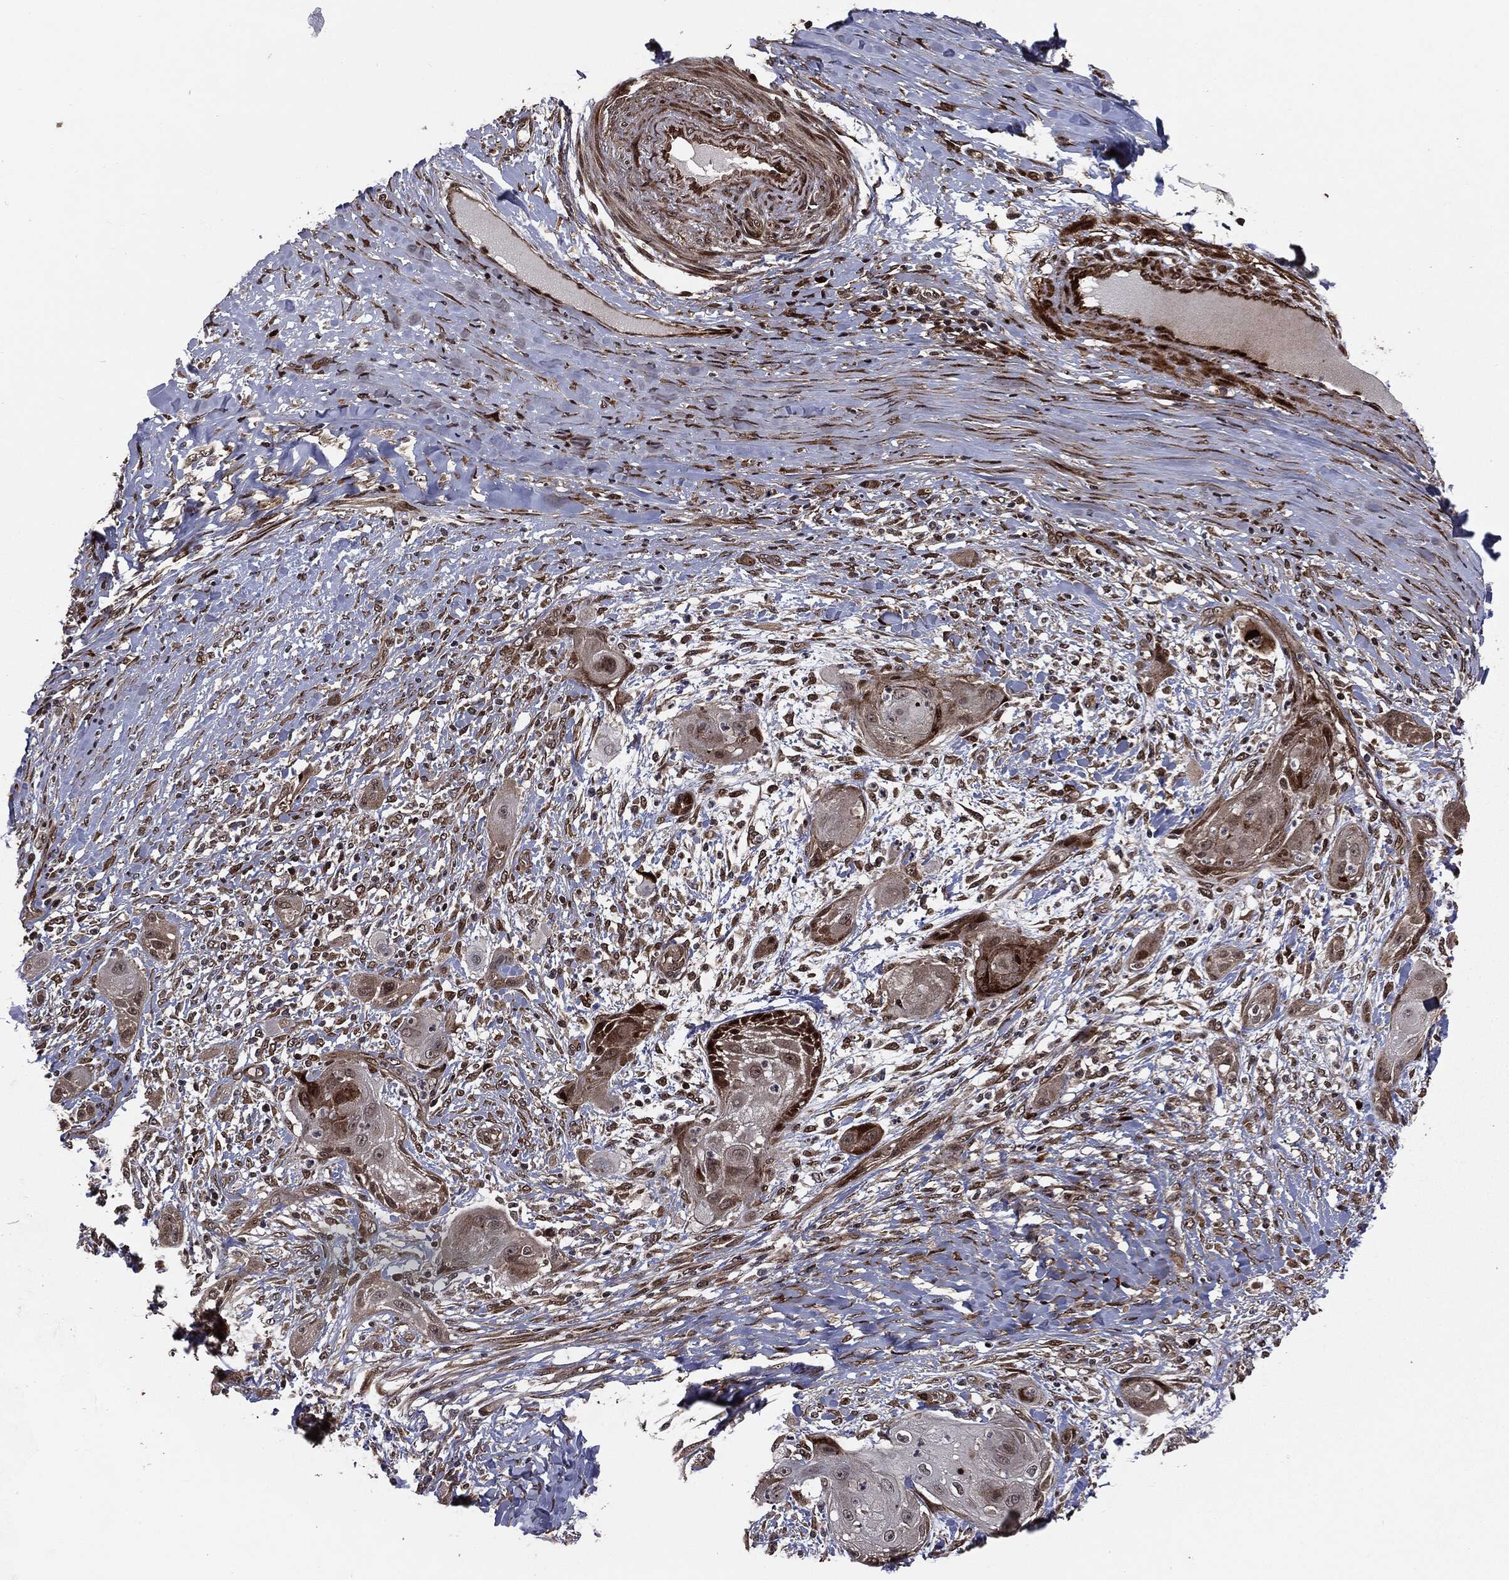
{"staining": {"intensity": "strong", "quantity": "<25%", "location": "nuclear"}, "tissue": "skin cancer", "cell_type": "Tumor cells", "image_type": "cancer", "snomed": [{"axis": "morphology", "description": "Squamous cell carcinoma, NOS"}, {"axis": "topography", "description": "Skin"}], "caption": "Strong nuclear staining for a protein is identified in approximately <25% of tumor cells of squamous cell carcinoma (skin) using IHC.", "gene": "SMAD4", "patient": {"sex": "male", "age": 62}}